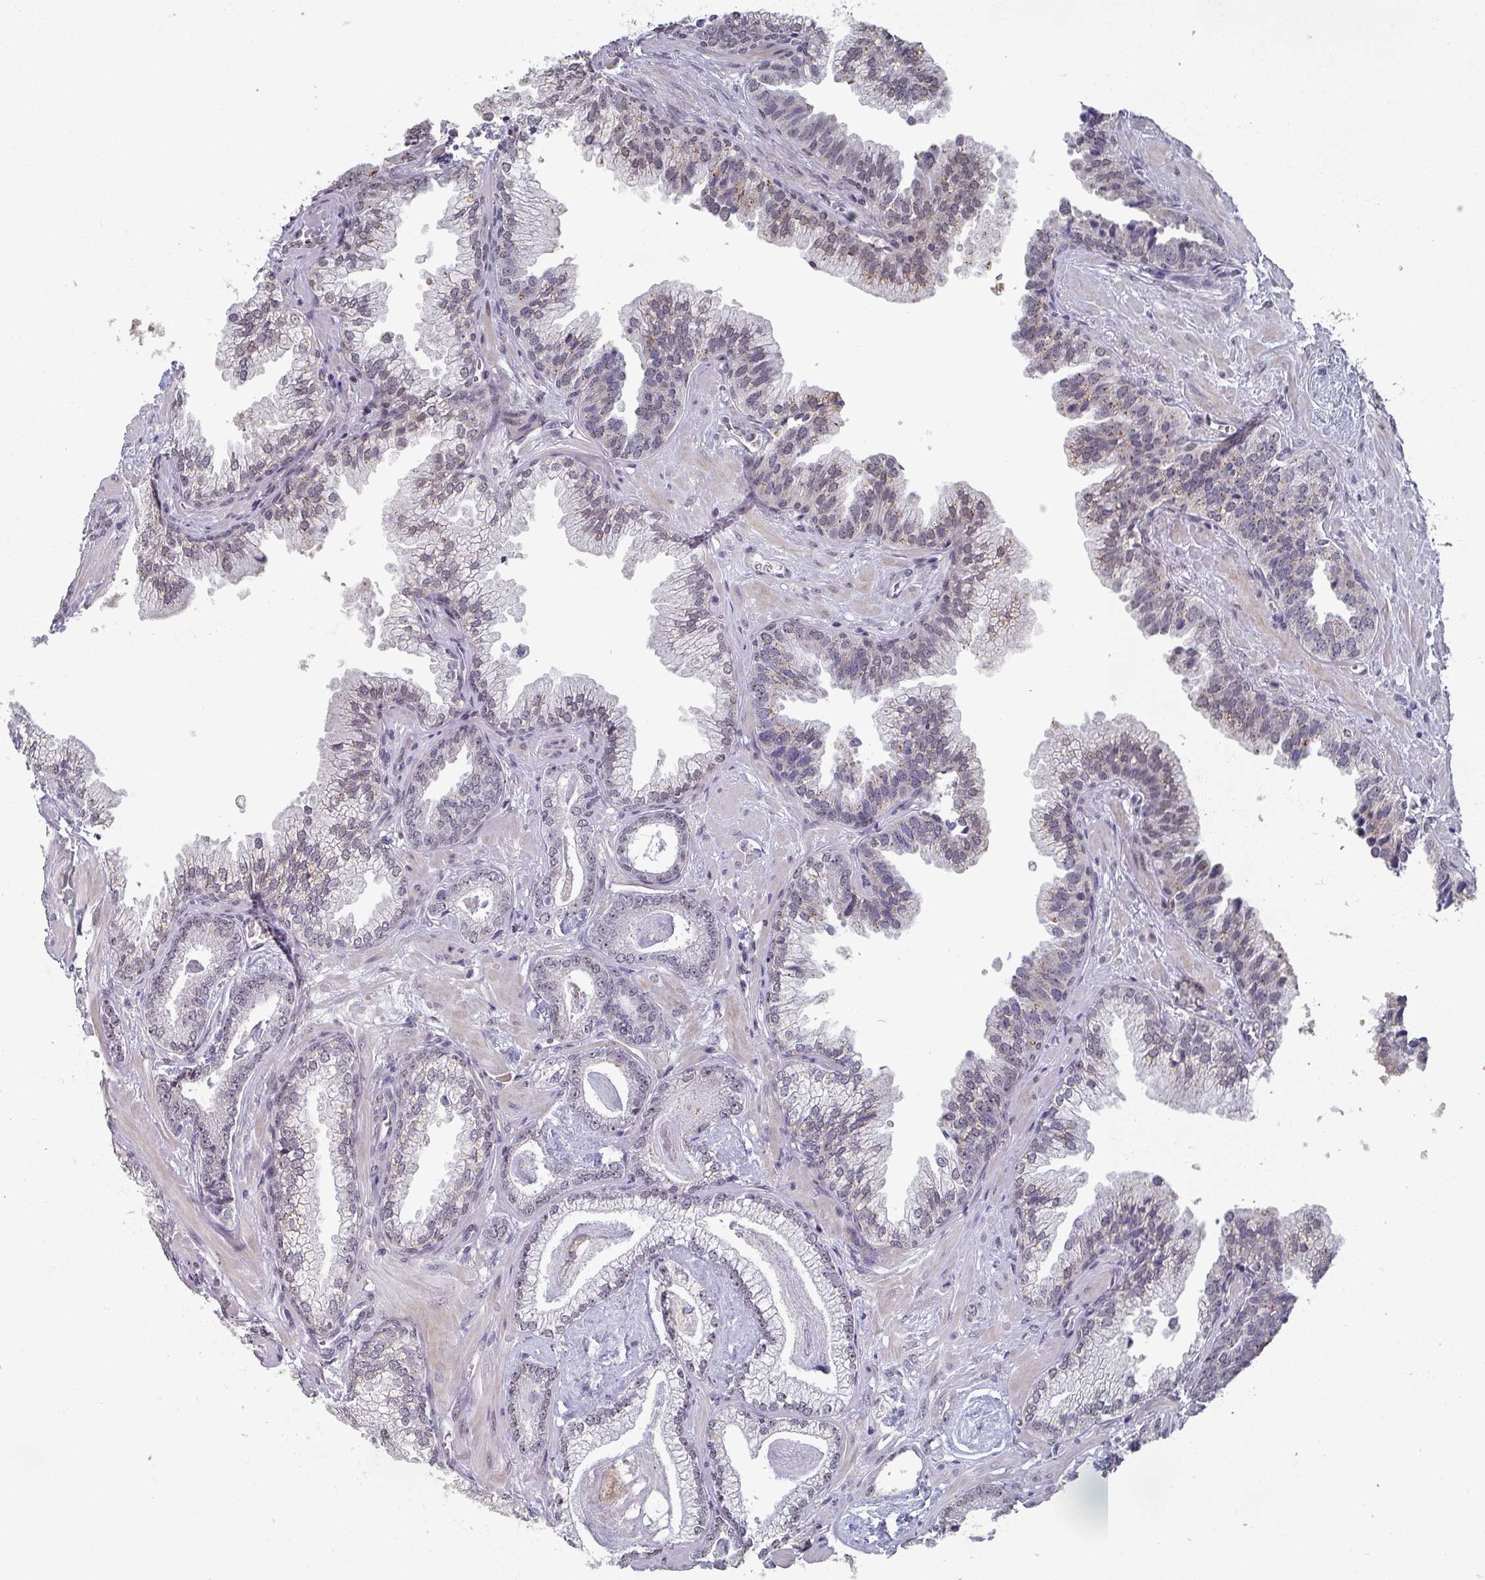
{"staining": {"intensity": "weak", "quantity": ">75%", "location": "nuclear"}, "tissue": "prostate cancer", "cell_type": "Tumor cells", "image_type": "cancer", "snomed": [{"axis": "morphology", "description": "Adenocarcinoma, Low grade"}, {"axis": "topography", "description": "Prostate"}], "caption": "A micrograph of prostate cancer (adenocarcinoma (low-grade)) stained for a protein shows weak nuclear brown staining in tumor cells.", "gene": "ZNF654", "patient": {"sex": "male", "age": 60}}